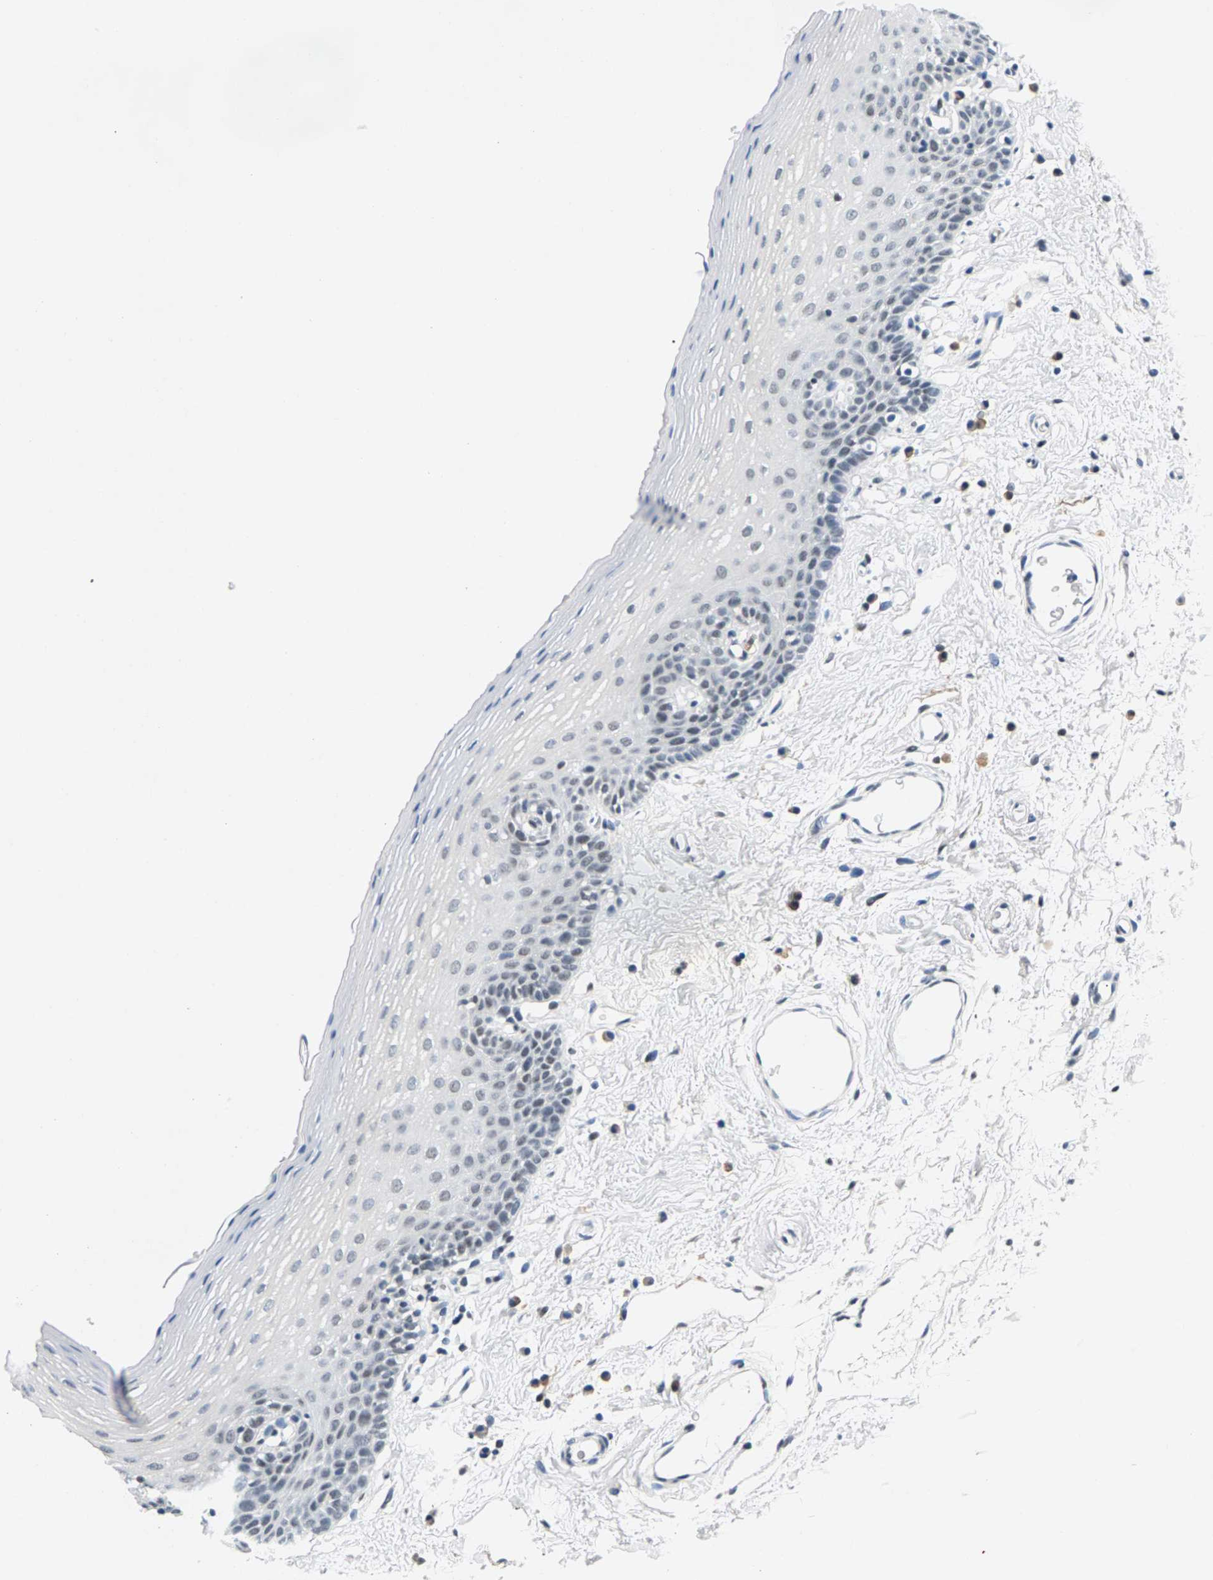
{"staining": {"intensity": "weak", "quantity": "<25%", "location": "nuclear"}, "tissue": "oral mucosa", "cell_type": "Squamous epithelial cells", "image_type": "normal", "snomed": [{"axis": "morphology", "description": "Normal tissue, NOS"}, {"axis": "topography", "description": "Oral tissue"}], "caption": "DAB immunohistochemical staining of normal oral mucosa reveals no significant expression in squamous epithelial cells. Brightfield microscopy of immunohistochemistry stained with DAB (brown) and hematoxylin (blue), captured at high magnification.", "gene": "ATF2", "patient": {"sex": "male", "age": 66}}